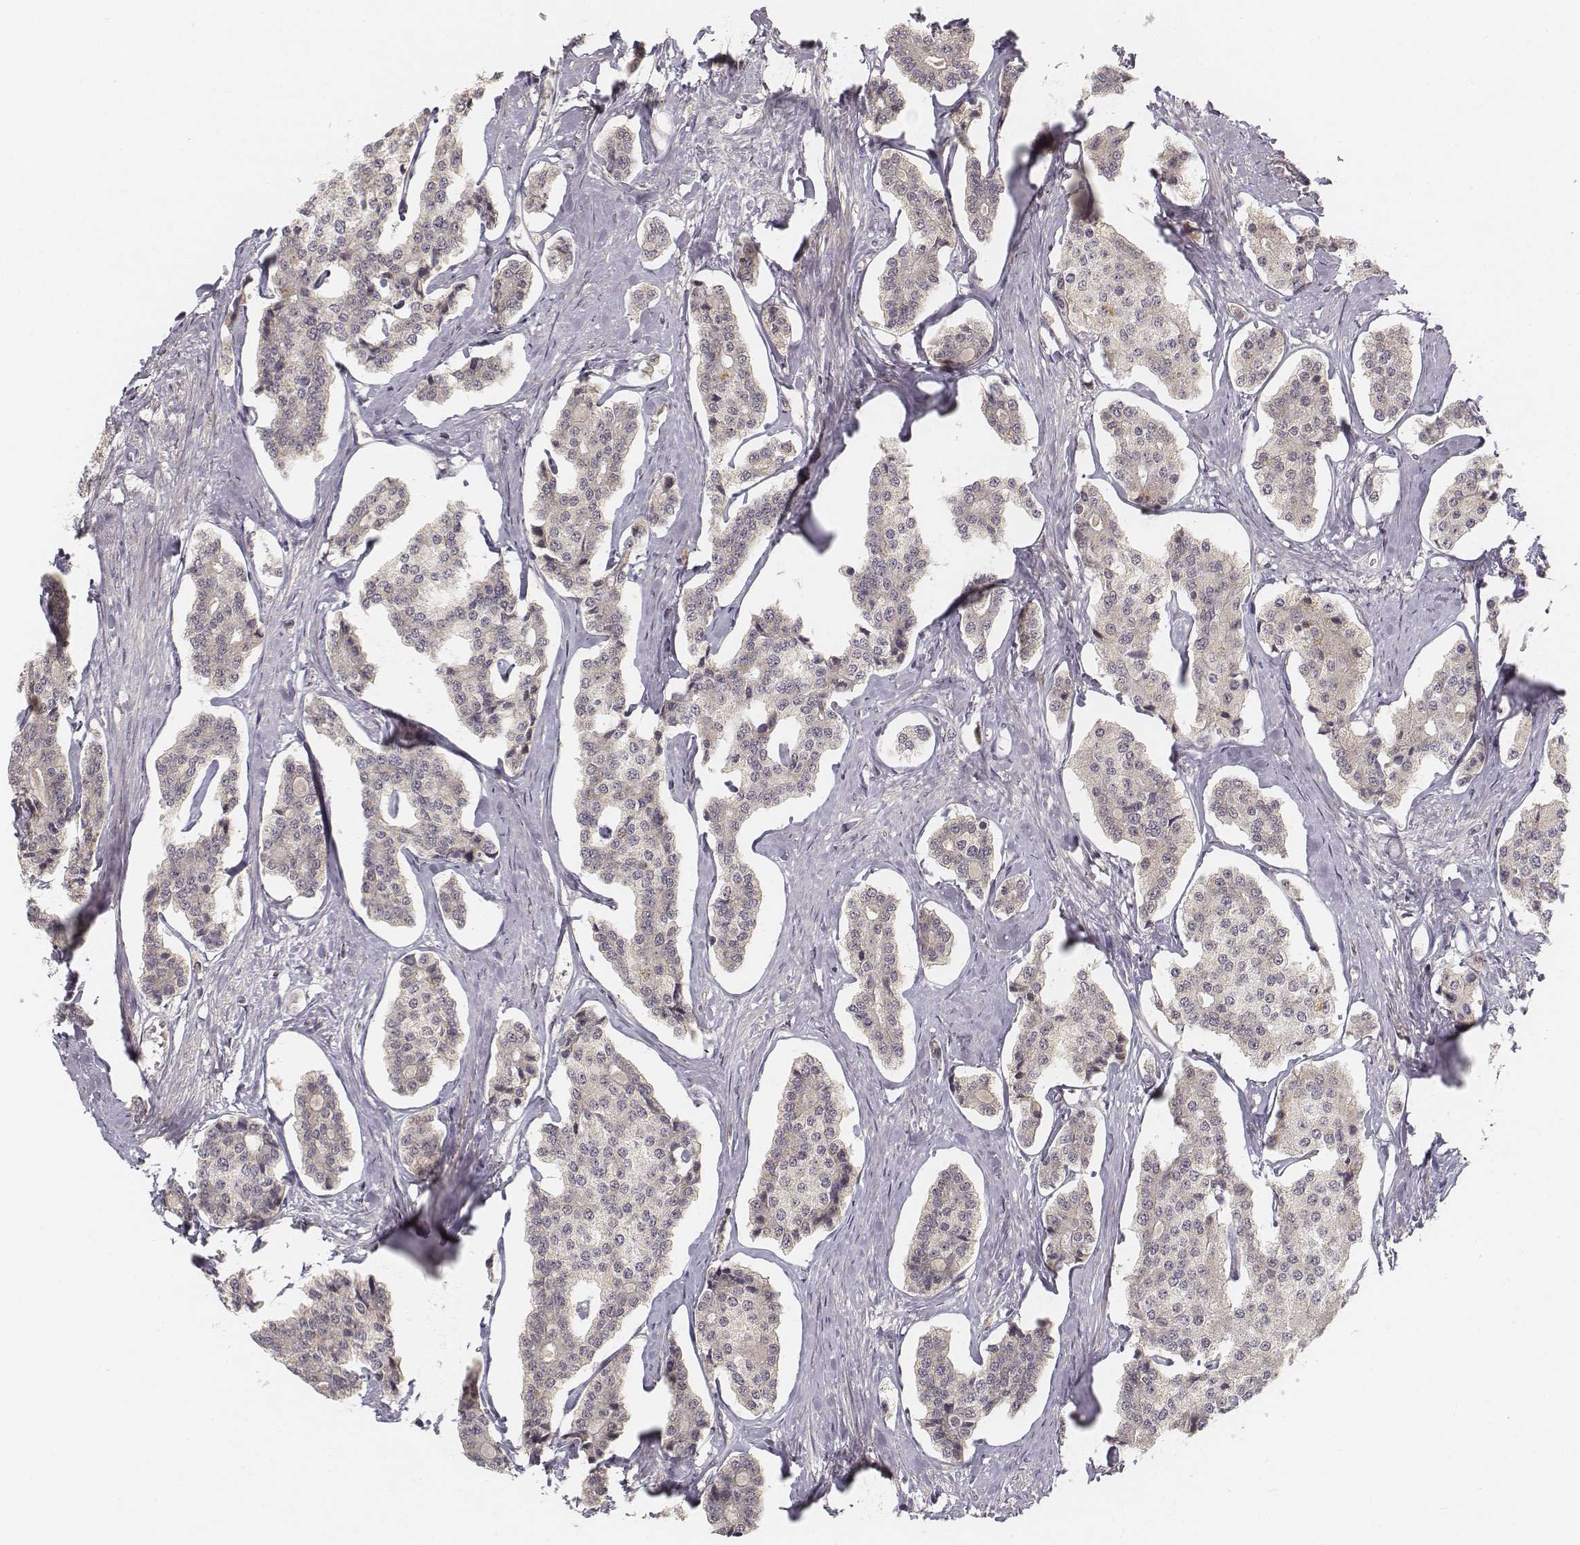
{"staining": {"intensity": "negative", "quantity": "none", "location": "none"}, "tissue": "carcinoid", "cell_type": "Tumor cells", "image_type": "cancer", "snomed": [{"axis": "morphology", "description": "Carcinoid, malignant, NOS"}, {"axis": "topography", "description": "Small intestine"}], "caption": "There is no significant expression in tumor cells of carcinoid. (DAB (3,3'-diaminobenzidine) IHC with hematoxylin counter stain).", "gene": "FANCD2", "patient": {"sex": "female", "age": 65}}